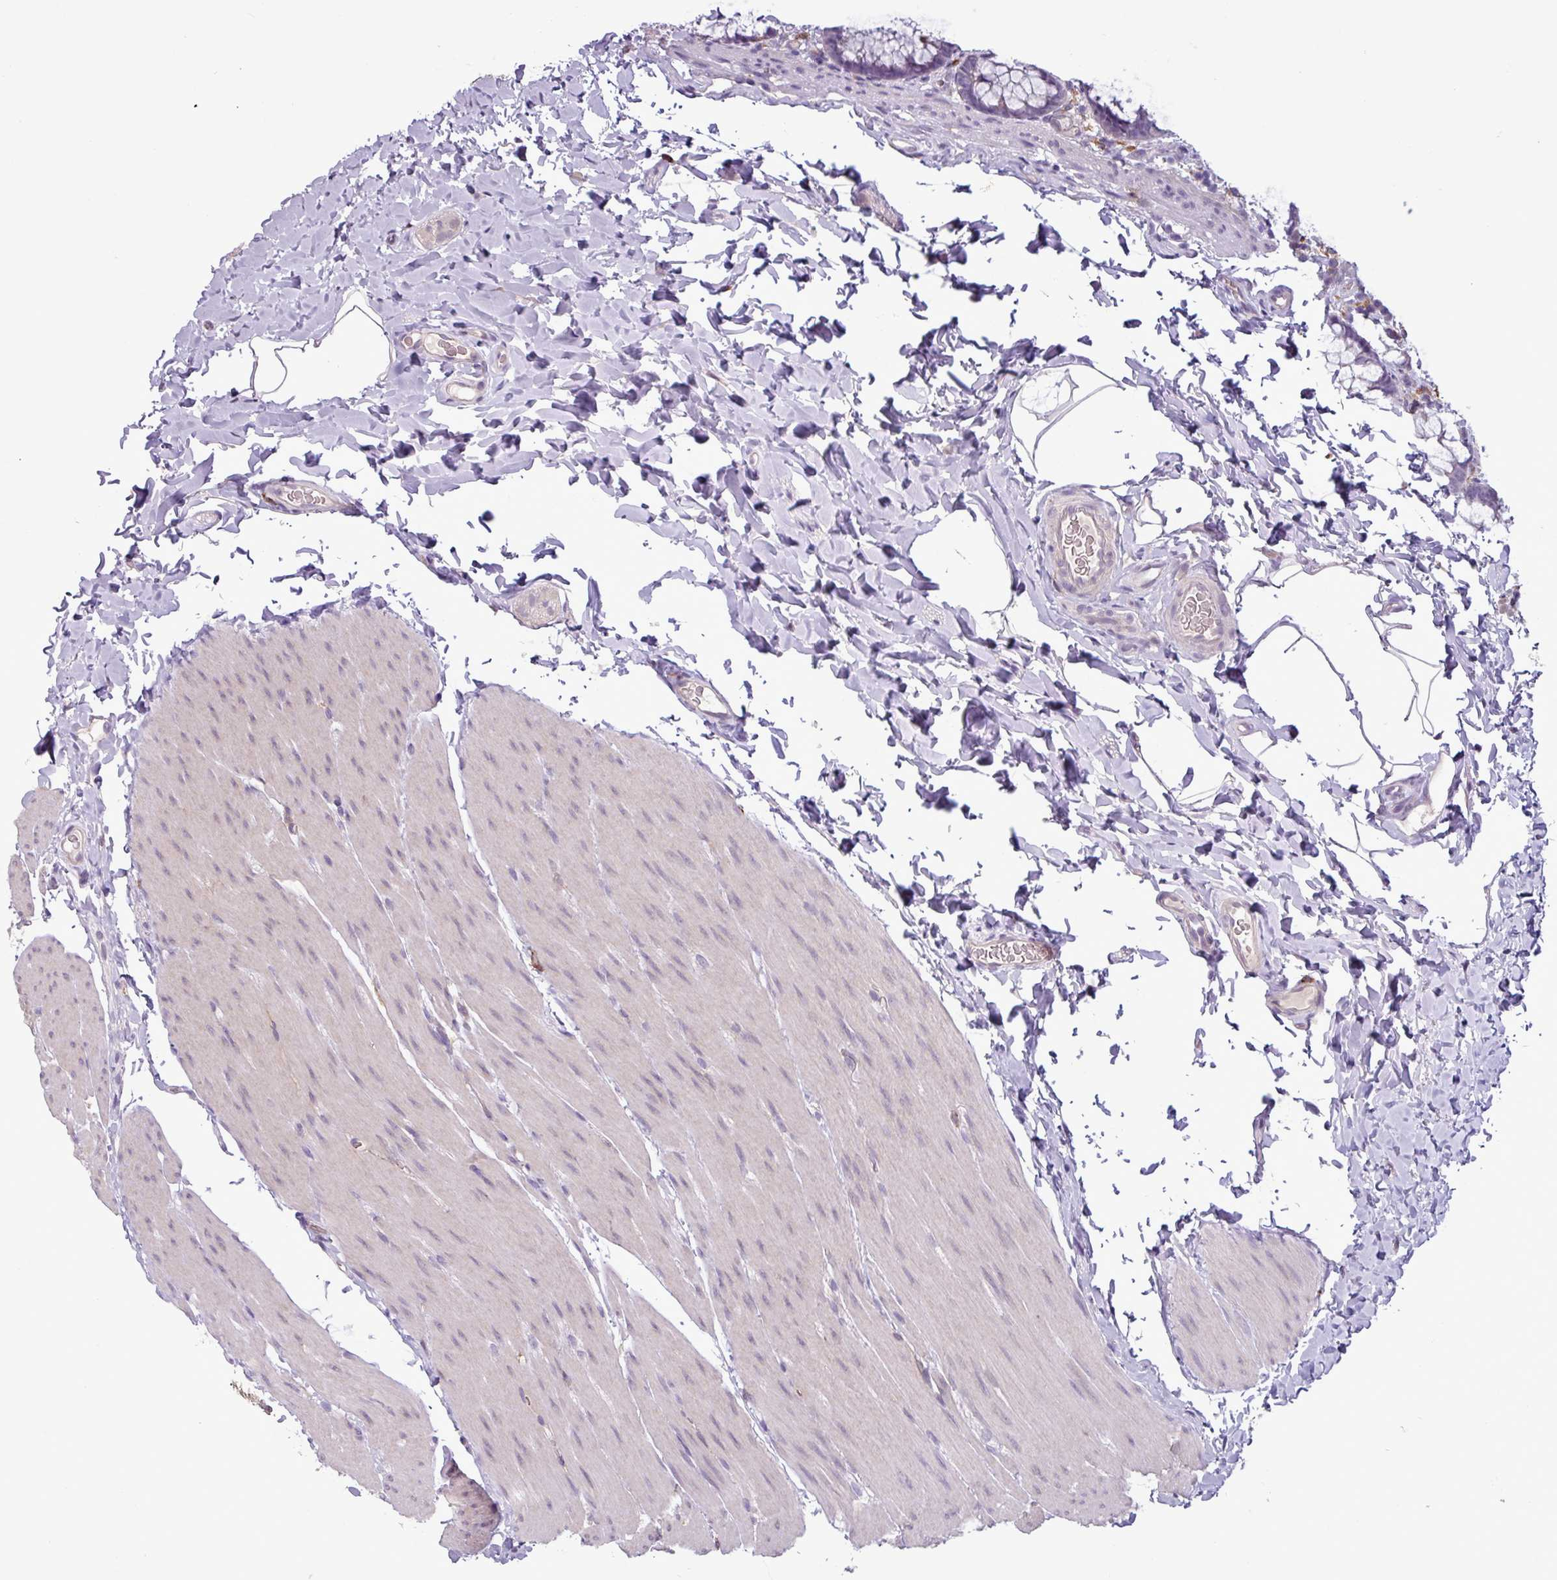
{"staining": {"intensity": "negative", "quantity": "none", "location": "none"}, "tissue": "colon", "cell_type": "Endothelial cells", "image_type": "normal", "snomed": [{"axis": "morphology", "description": "Normal tissue, NOS"}, {"axis": "topography", "description": "Colon"}], "caption": "High power microscopy histopathology image of an IHC image of benign colon, revealing no significant positivity in endothelial cells.", "gene": "C9orf24", "patient": {"sex": "male", "age": 46}}